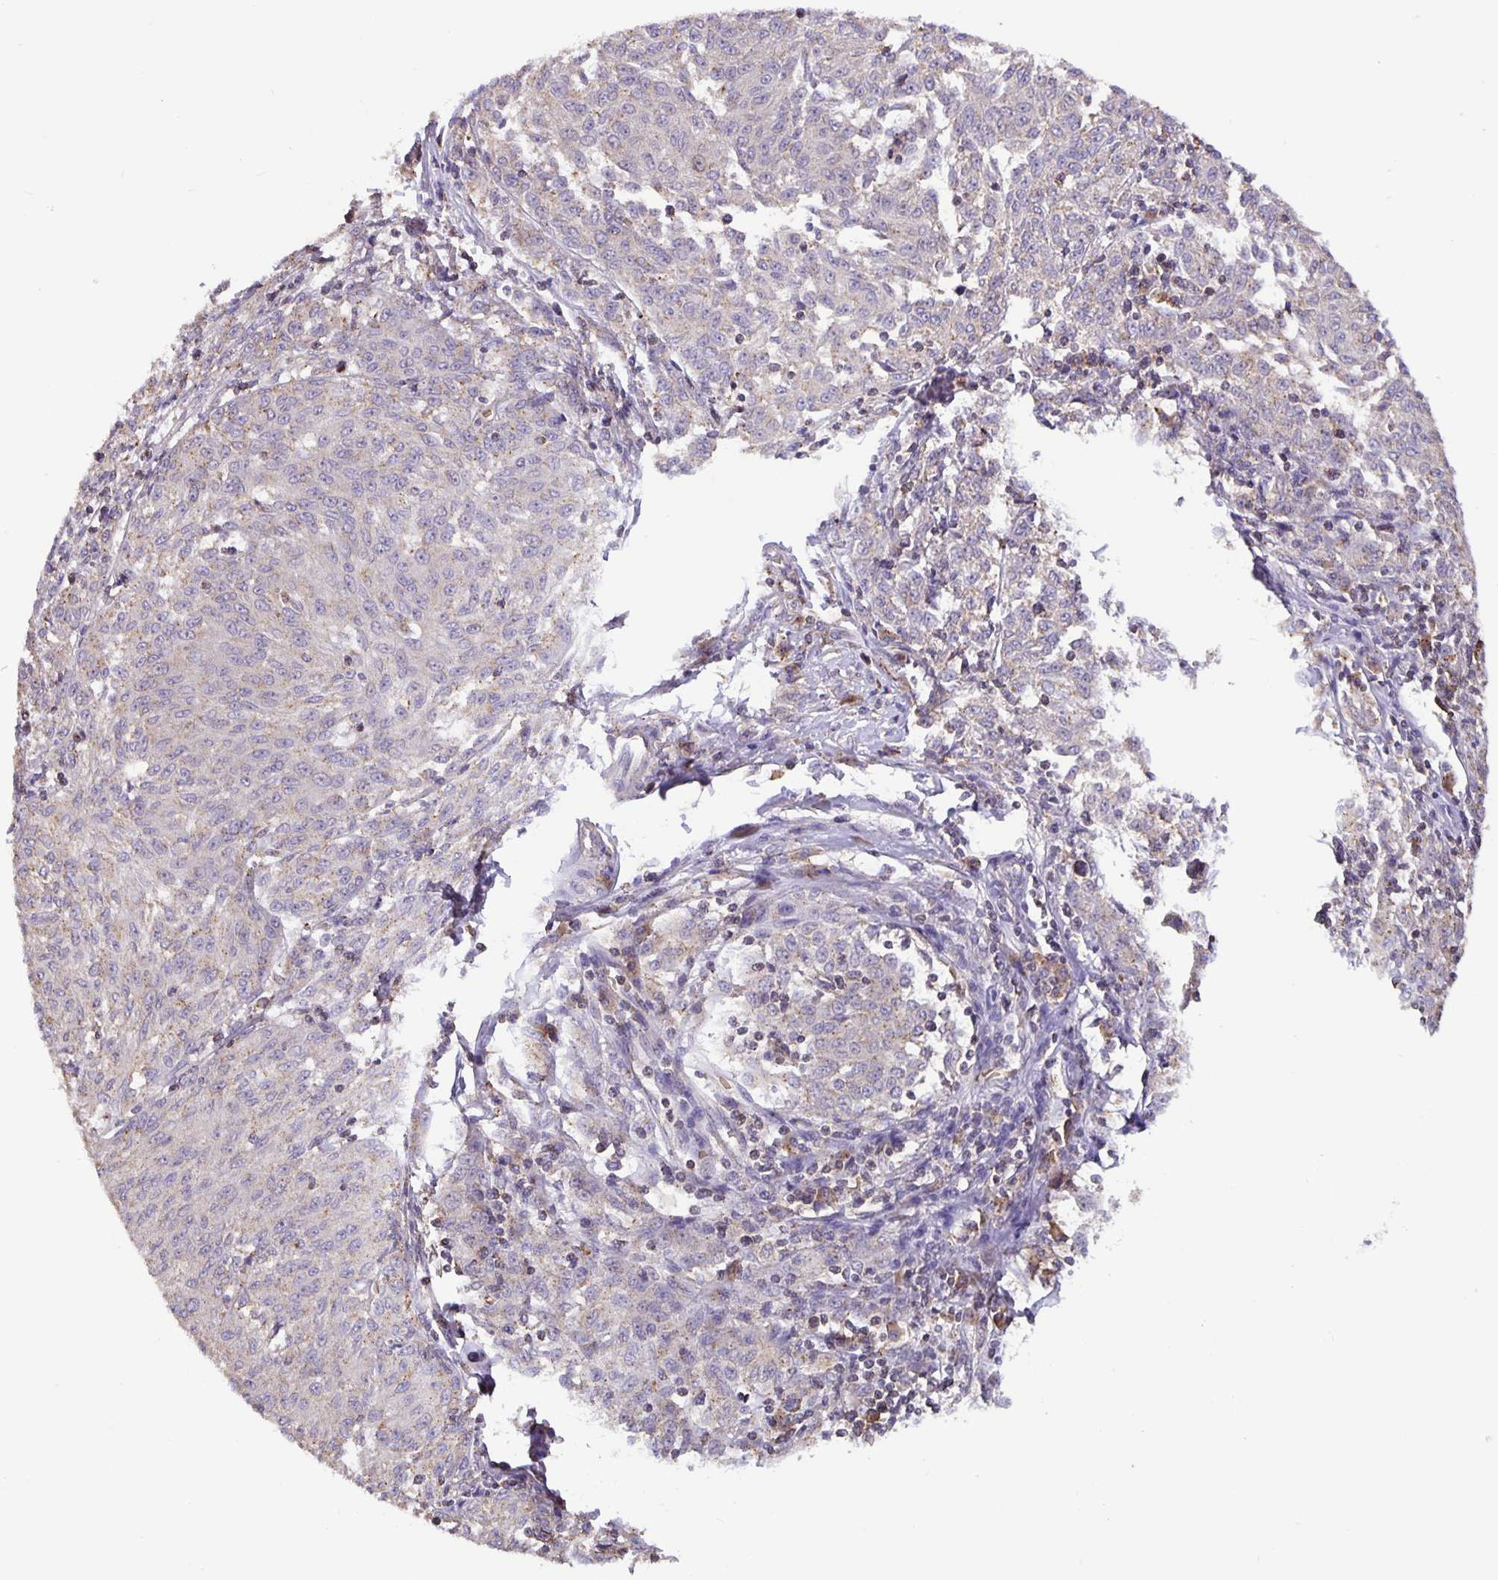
{"staining": {"intensity": "negative", "quantity": "none", "location": "none"}, "tissue": "melanoma", "cell_type": "Tumor cells", "image_type": "cancer", "snomed": [{"axis": "morphology", "description": "Malignant melanoma, NOS"}, {"axis": "topography", "description": "Skin"}], "caption": "Immunohistochemical staining of melanoma demonstrates no significant expression in tumor cells.", "gene": "TMEM71", "patient": {"sex": "female", "age": 72}}